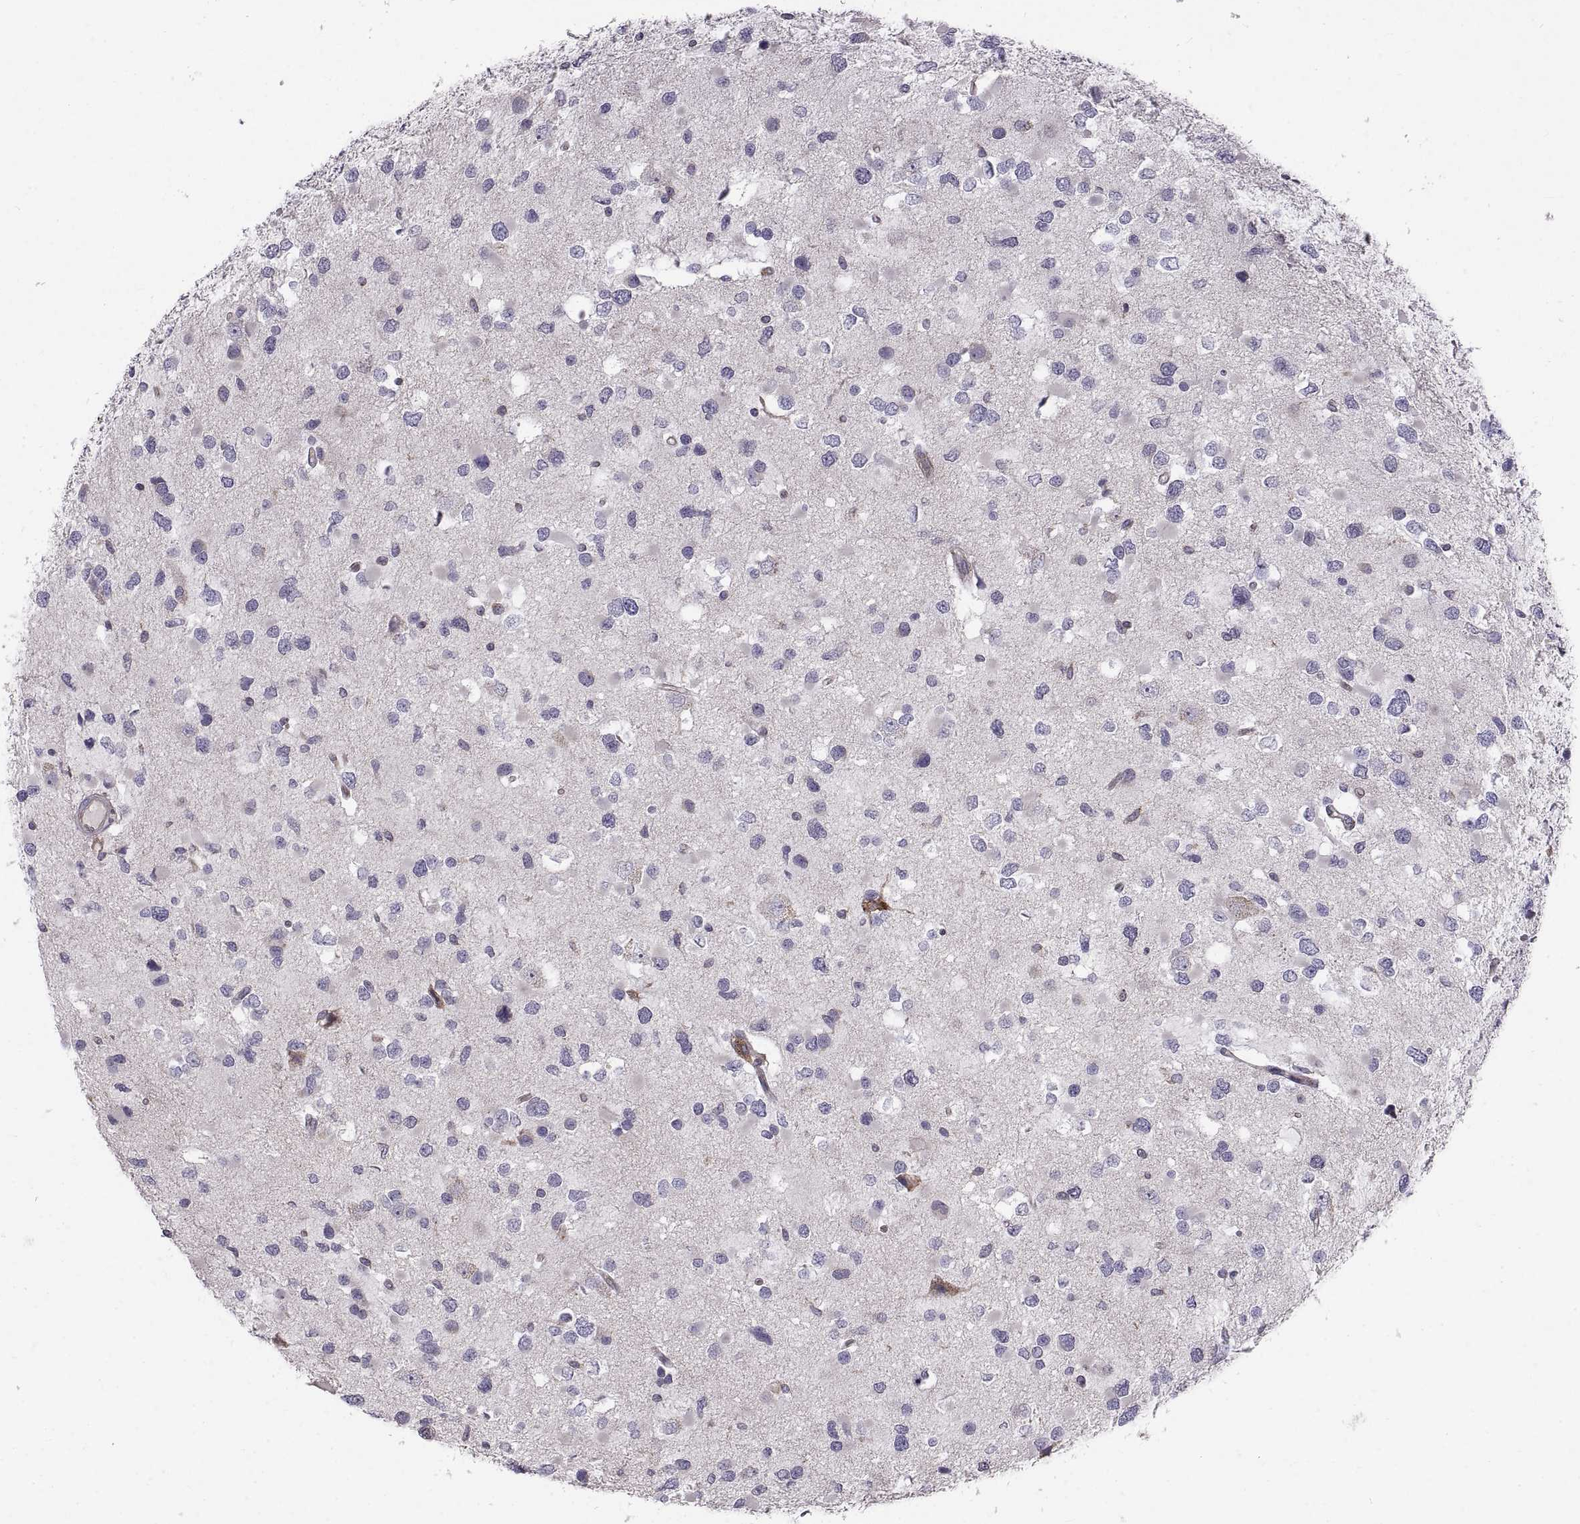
{"staining": {"intensity": "negative", "quantity": "none", "location": "none"}, "tissue": "glioma", "cell_type": "Tumor cells", "image_type": "cancer", "snomed": [{"axis": "morphology", "description": "Glioma, malignant, Low grade"}, {"axis": "topography", "description": "Brain"}], "caption": "DAB immunohistochemical staining of glioma displays no significant positivity in tumor cells. The staining is performed using DAB brown chromogen with nuclei counter-stained in using hematoxylin.", "gene": "PLEKHB2", "patient": {"sex": "female", "age": 32}}